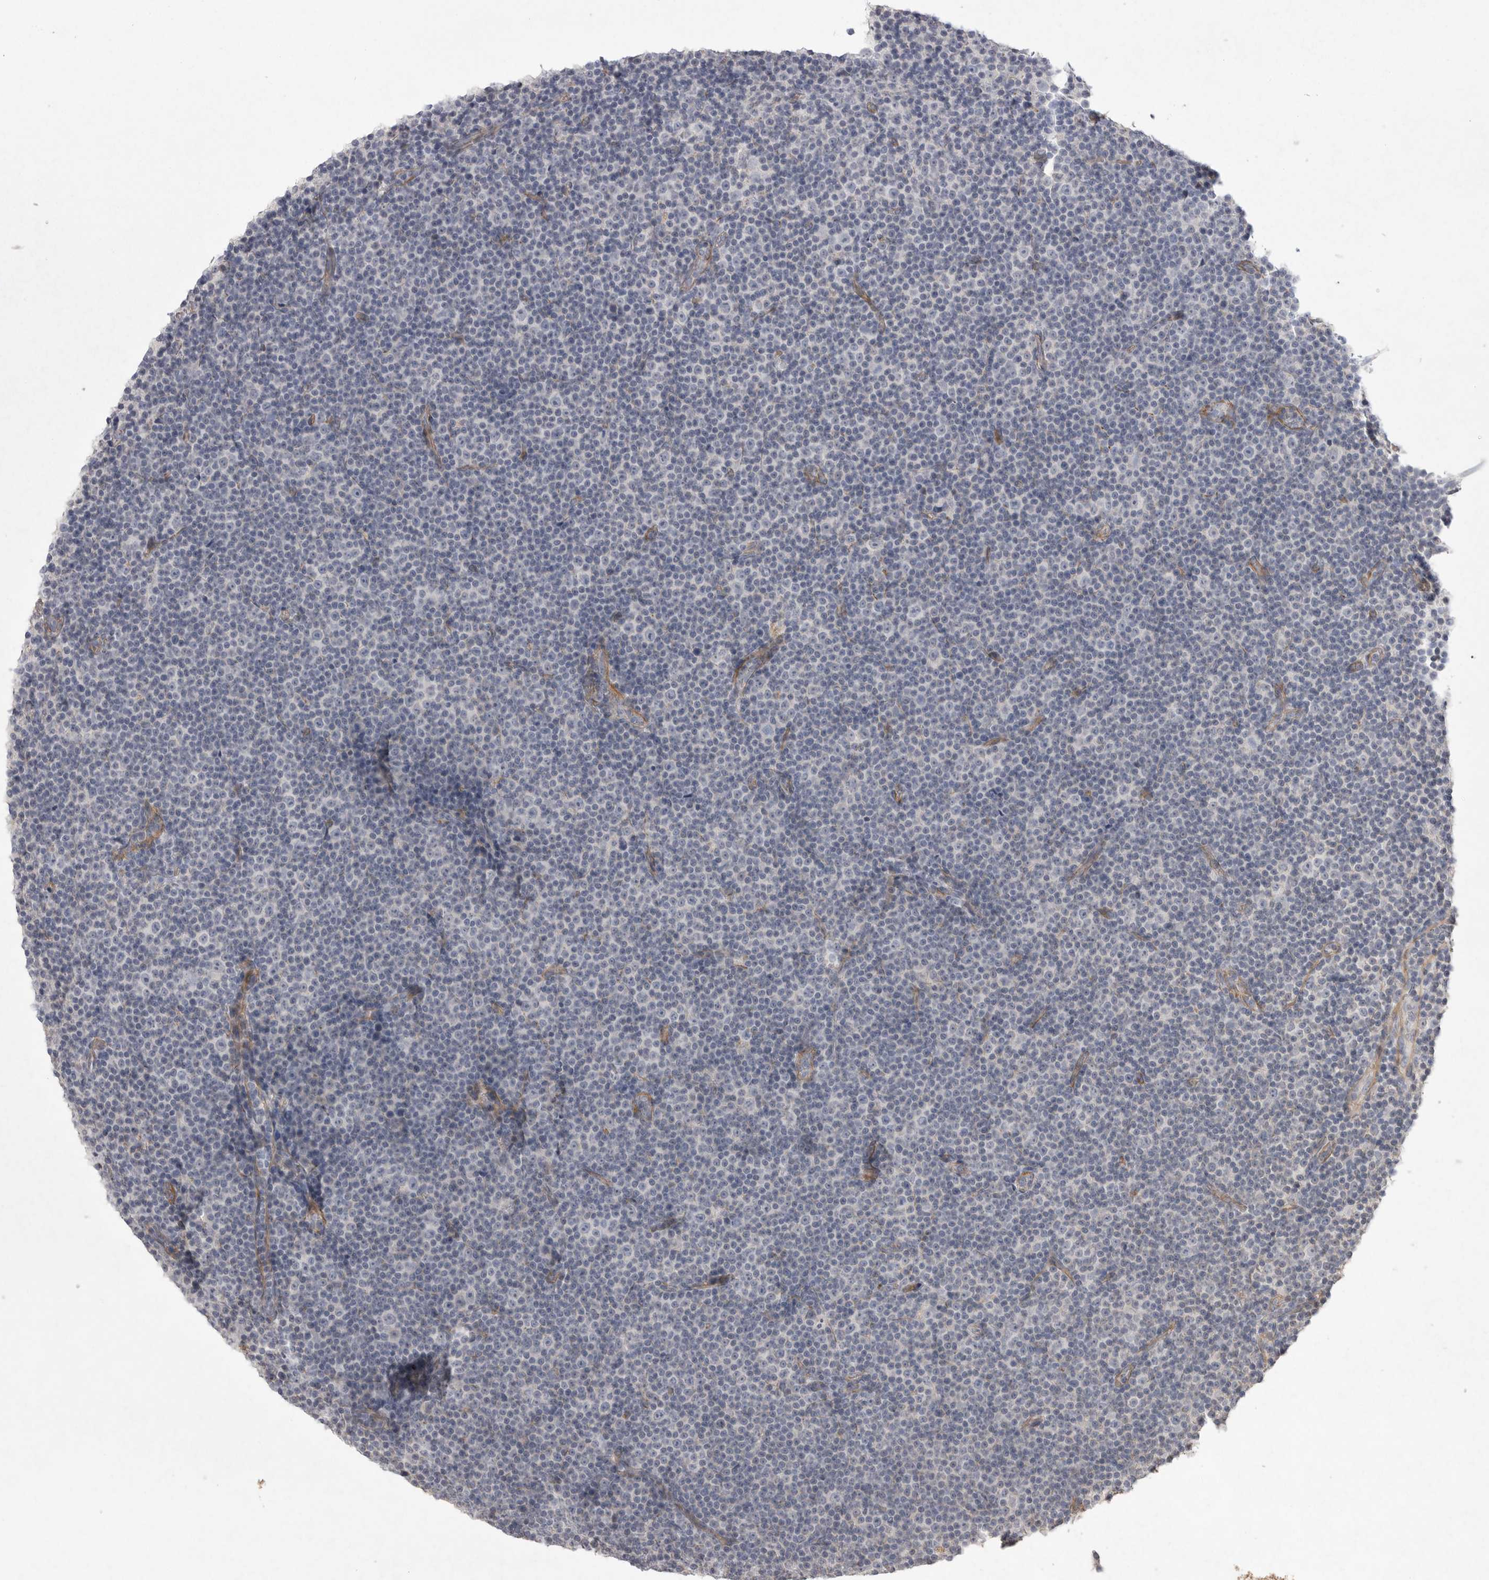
{"staining": {"intensity": "negative", "quantity": "none", "location": "none"}, "tissue": "lymphoma", "cell_type": "Tumor cells", "image_type": "cancer", "snomed": [{"axis": "morphology", "description": "Malignant lymphoma, non-Hodgkin's type, Low grade"}, {"axis": "topography", "description": "Lymph node"}], "caption": "Lymphoma stained for a protein using immunohistochemistry displays no positivity tumor cells.", "gene": "VANGL2", "patient": {"sex": "female", "age": 67}}